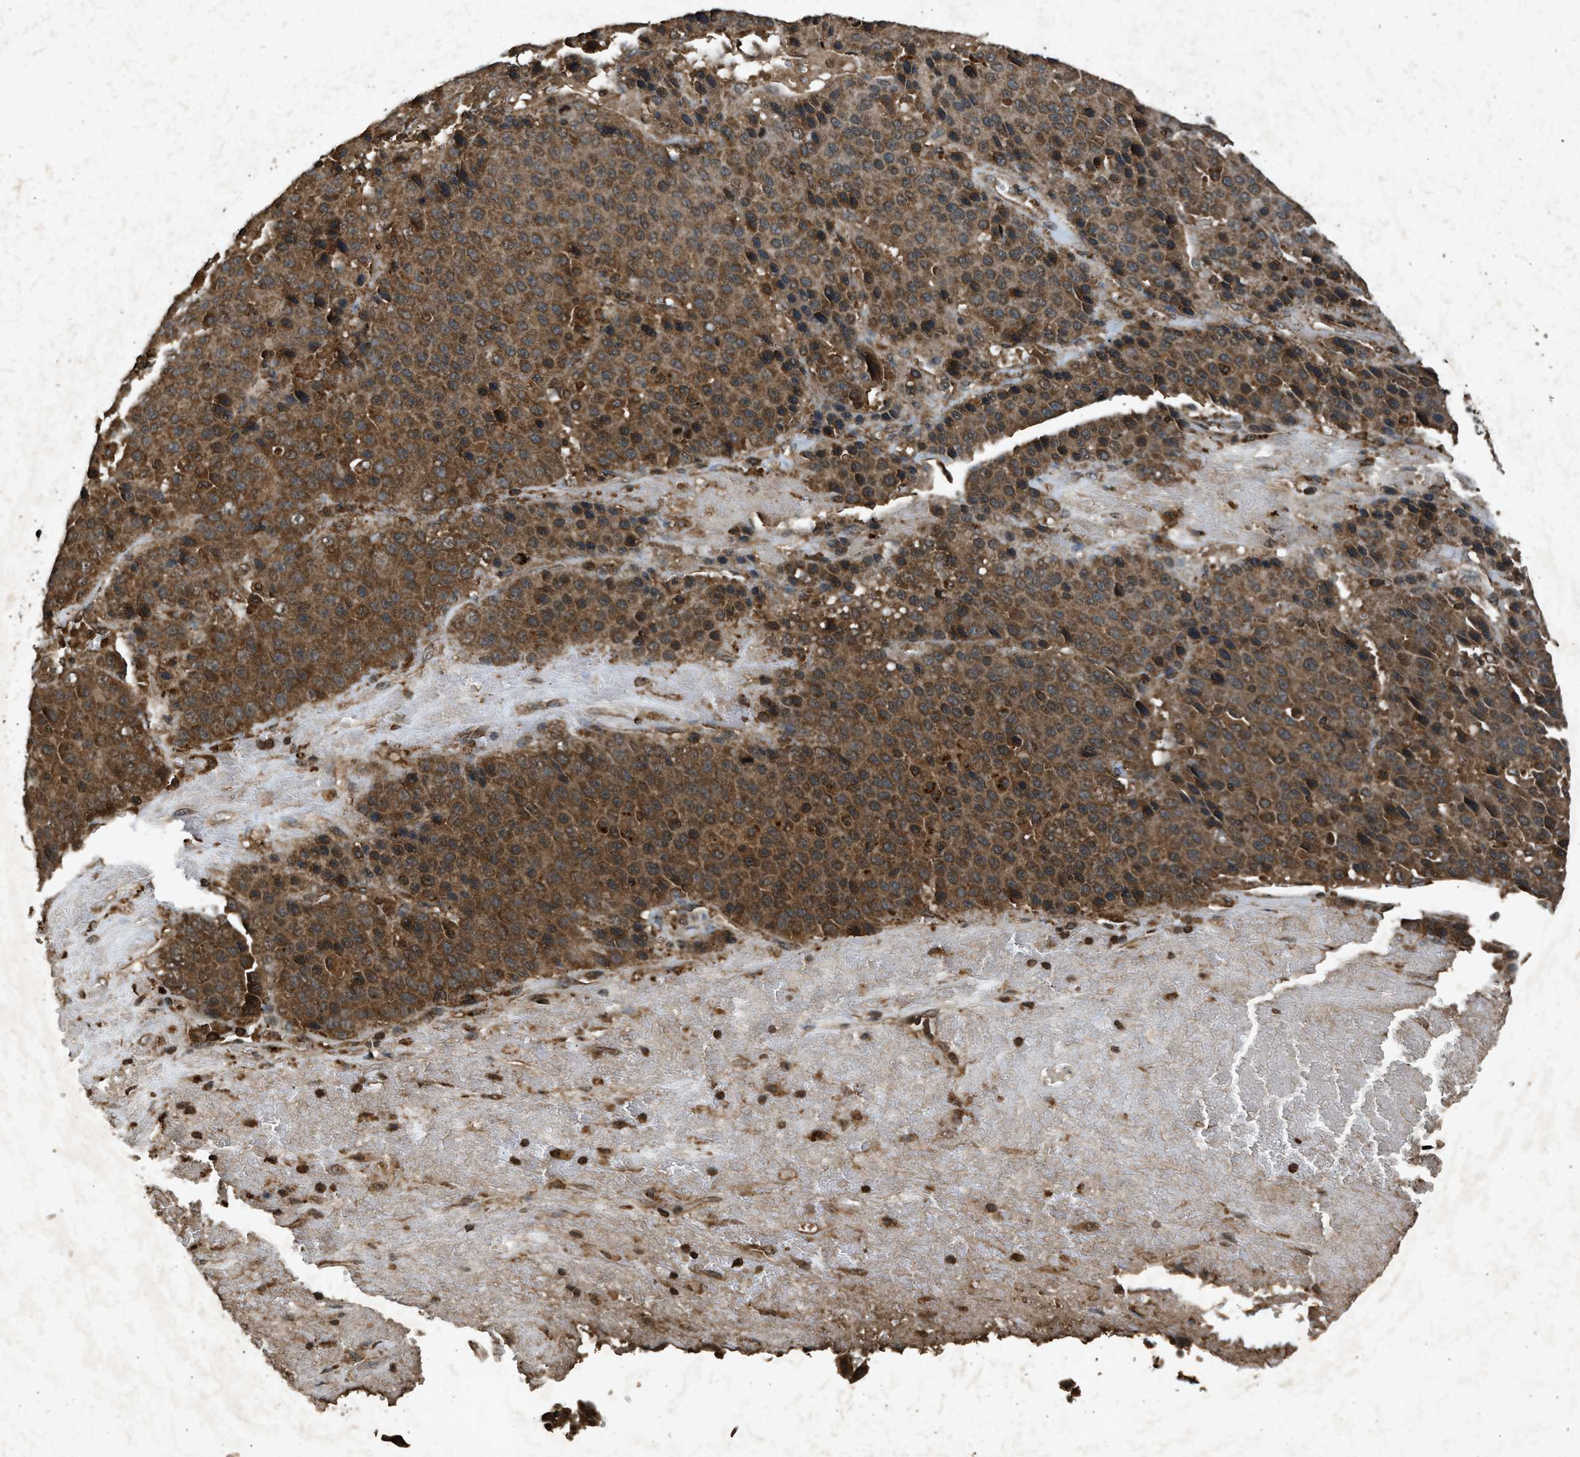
{"staining": {"intensity": "strong", "quantity": ">75%", "location": "cytoplasmic/membranous"}, "tissue": "liver cancer", "cell_type": "Tumor cells", "image_type": "cancer", "snomed": [{"axis": "morphology", "description": "Carcinoma, Hepatocellular, NOS"}, {"axis": "topography", "description": "Liver"}], "caption": "Human hepatocellular carcinoma (liver) stained with a protein marker exhibits strong staining in tumor cells.", "gene": "OAS1", "patient": {"sex": "female", "age": 53}}